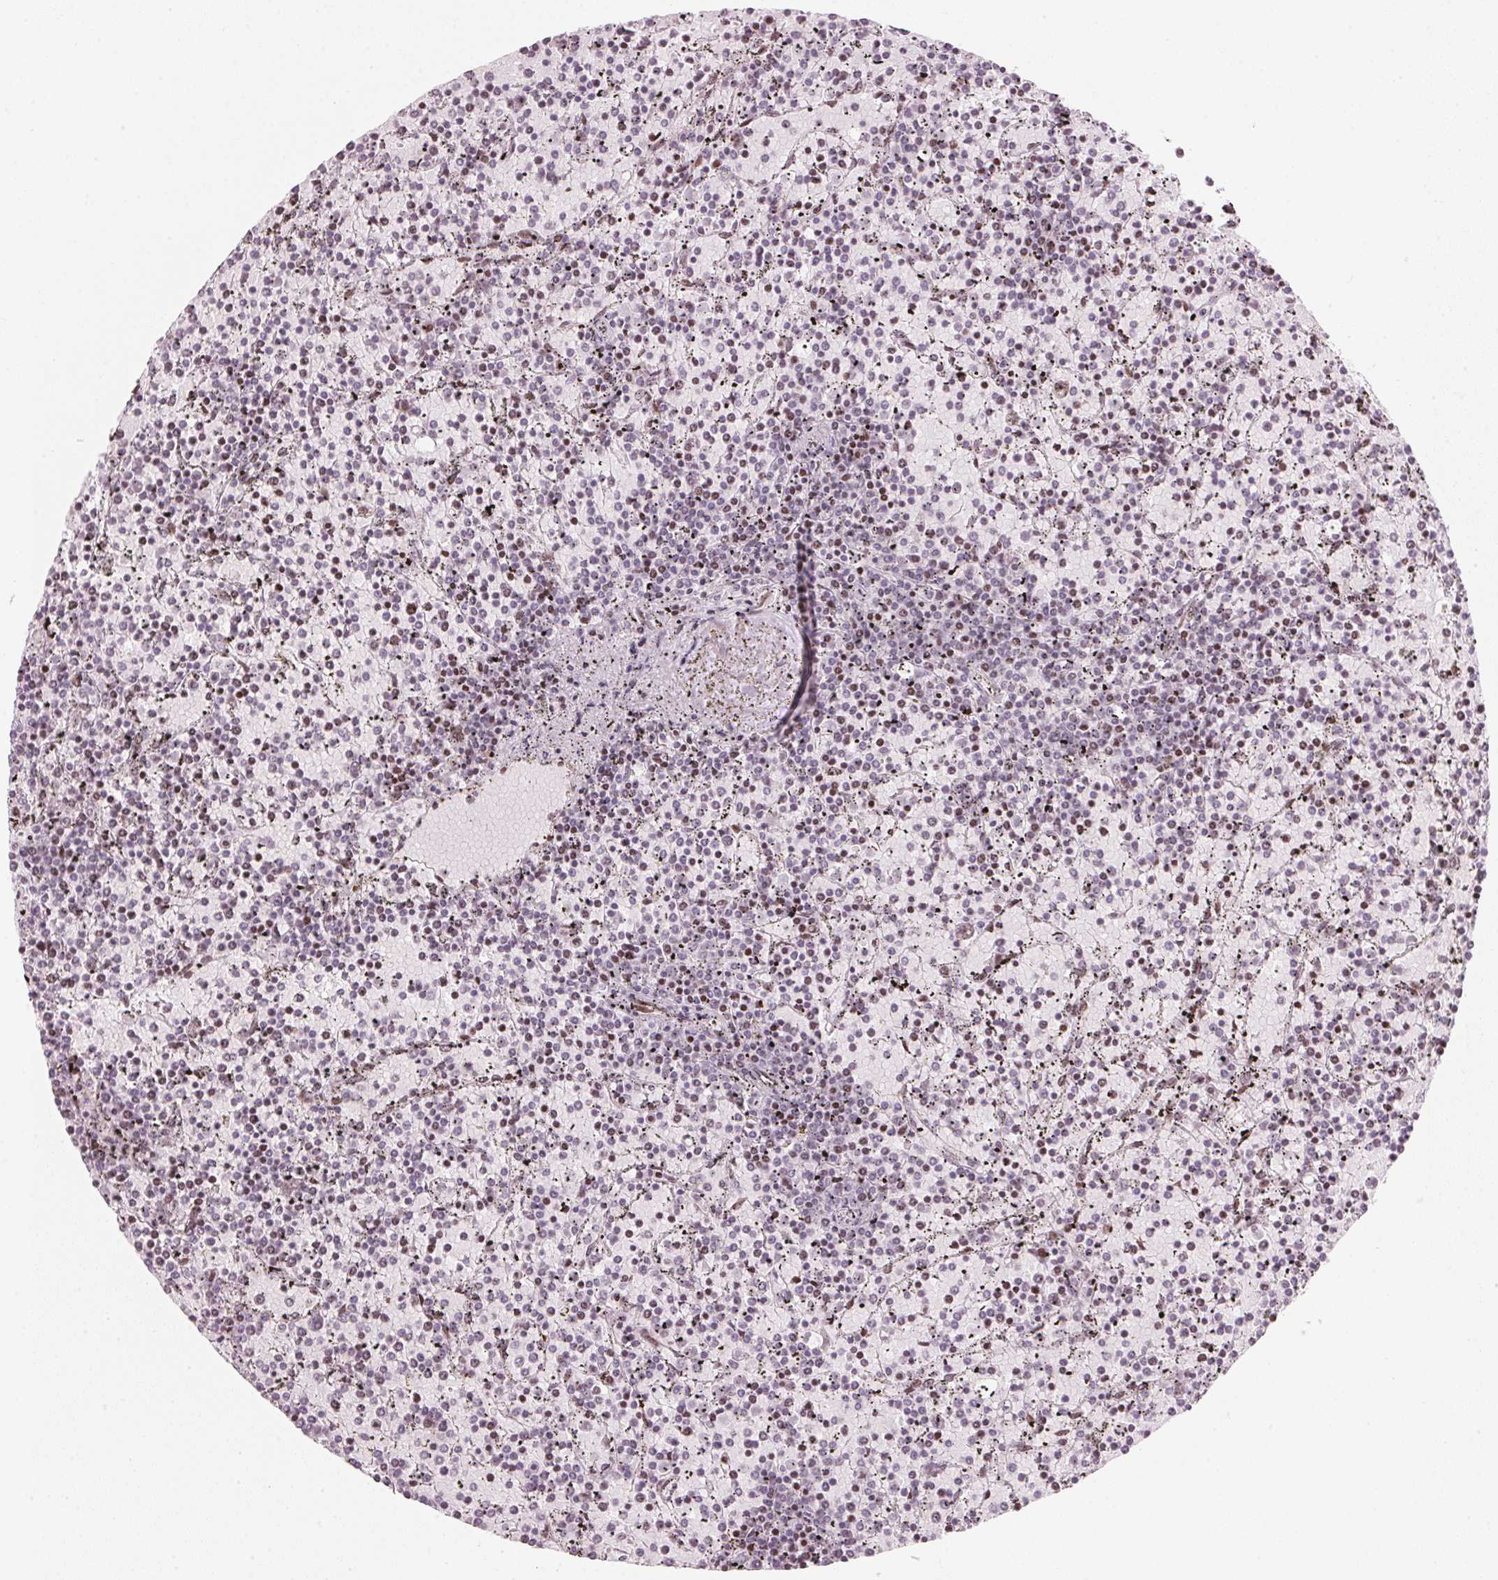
{"staining": {"intensity": "negative", "quantity": "none", "location": "none"}, "tissue": "lymphoma", "cell_type": "Tumor cells", "image_type": "cancer", "snomed": [{"axis": "morphology", "description": "Malignant lymphoma, non-Hodgkin's type, Low grade"}, {"axis": "topography", "description": "Spleen"}], "caption": "Tumor cells show no significant expression in malignant lymphoma, non-Hodgkin's type (low-grade).", "gene": "SFRP4", "patient": {"sex": "female", "age": 77}}